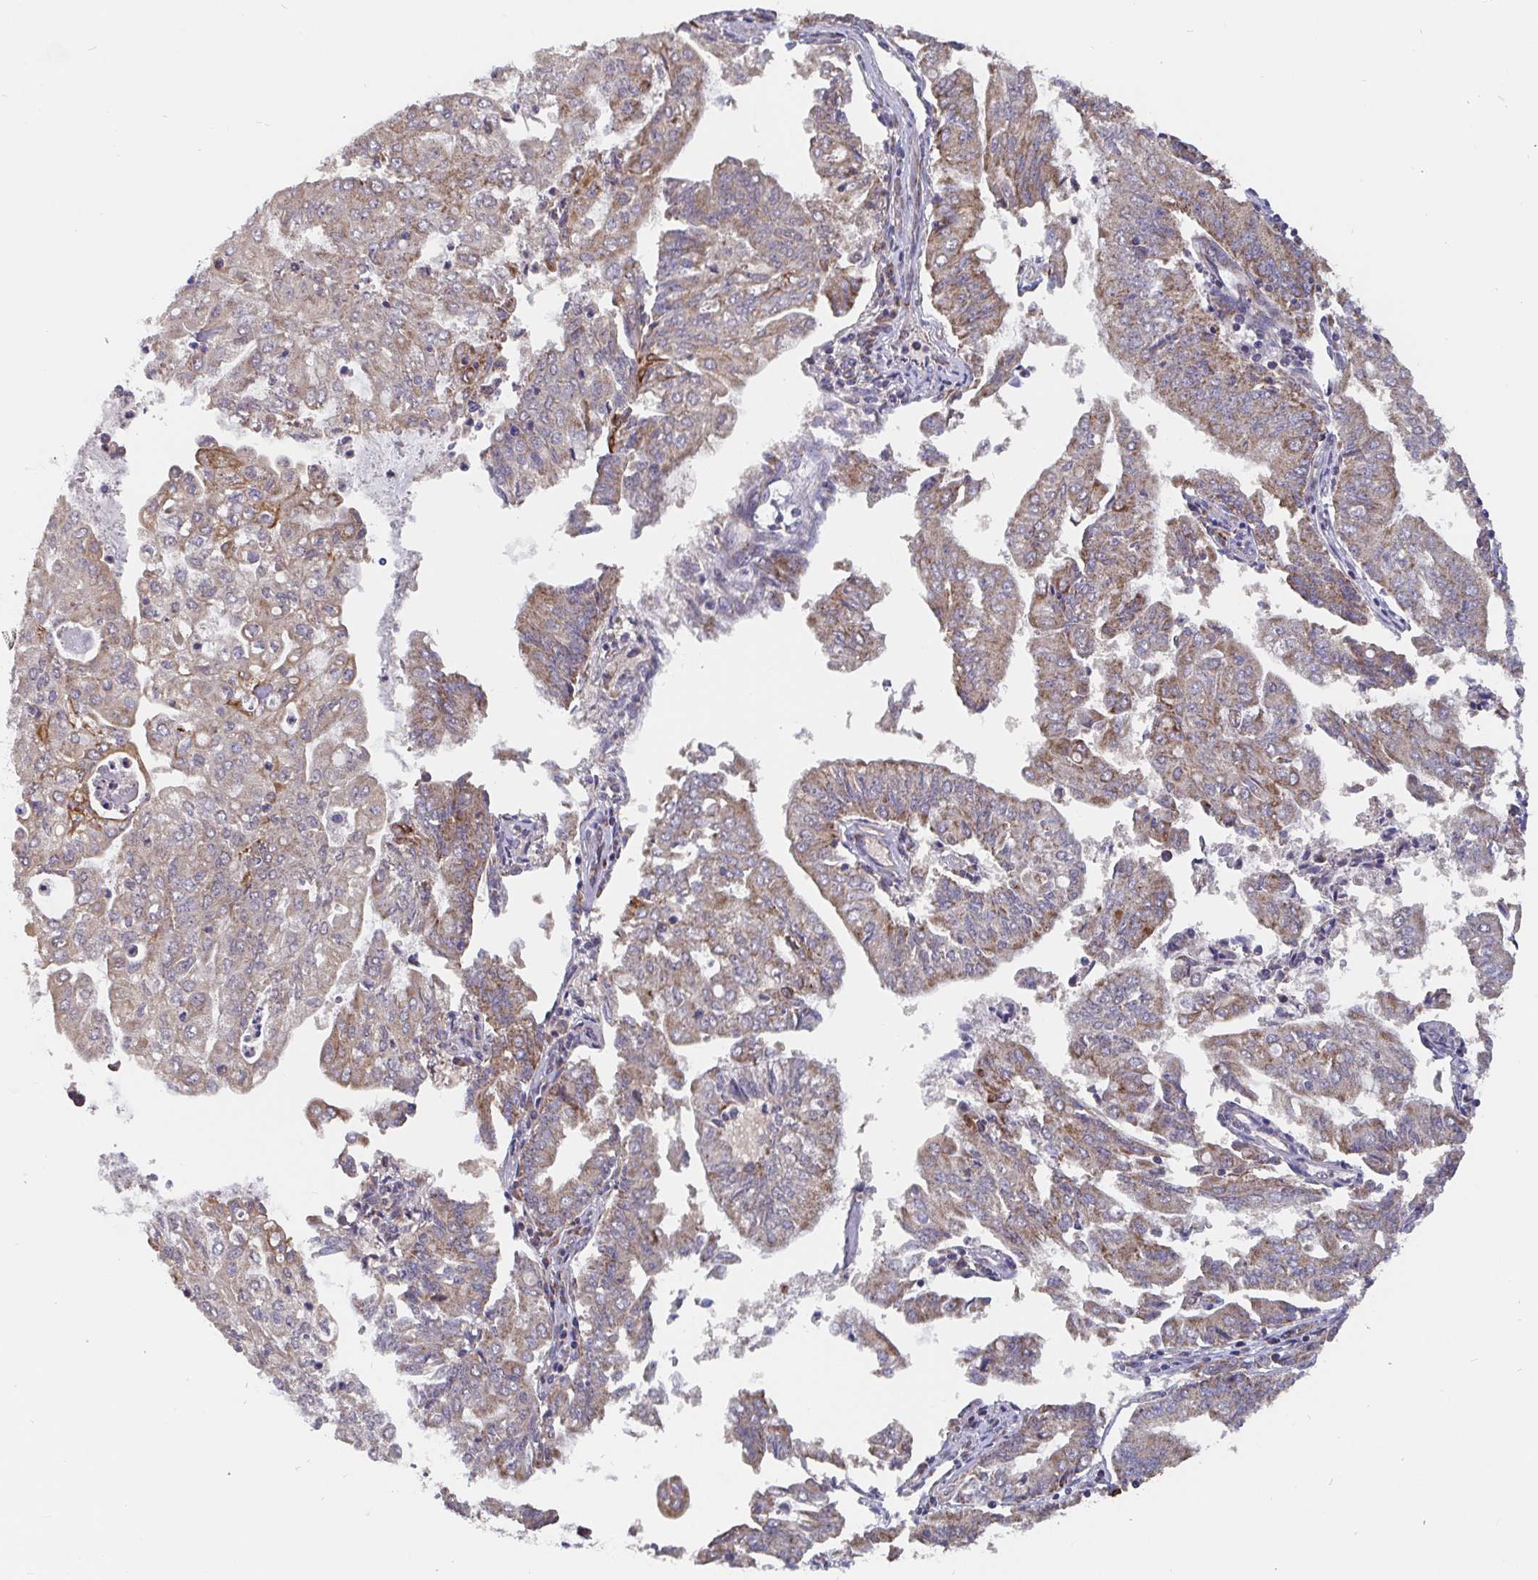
{"staining": {"intensity": "weak", "quantity": ">75%", "location": "cytoplasmic/membranous"}, "tissue": "endometrial cancer", "cell_type": "Tumor cells", "image_type": "cancer", "snomed": [{"axis": "morphology", "description": "Adenocarcinoma, NOS"}, {"axis": "topography", "description": "Endometrium"}], "caption": "Immunohistochemical staining of endometrial adenocarcinoma reveals low levels of weak cytoplasmic/membranous protein expression in about >75% of tumor cells. The protein of interest is shown in brown color, while the nuclei are stained blue.", "gene": "PDF", "patient": {"sex": "female", "age": 61}}